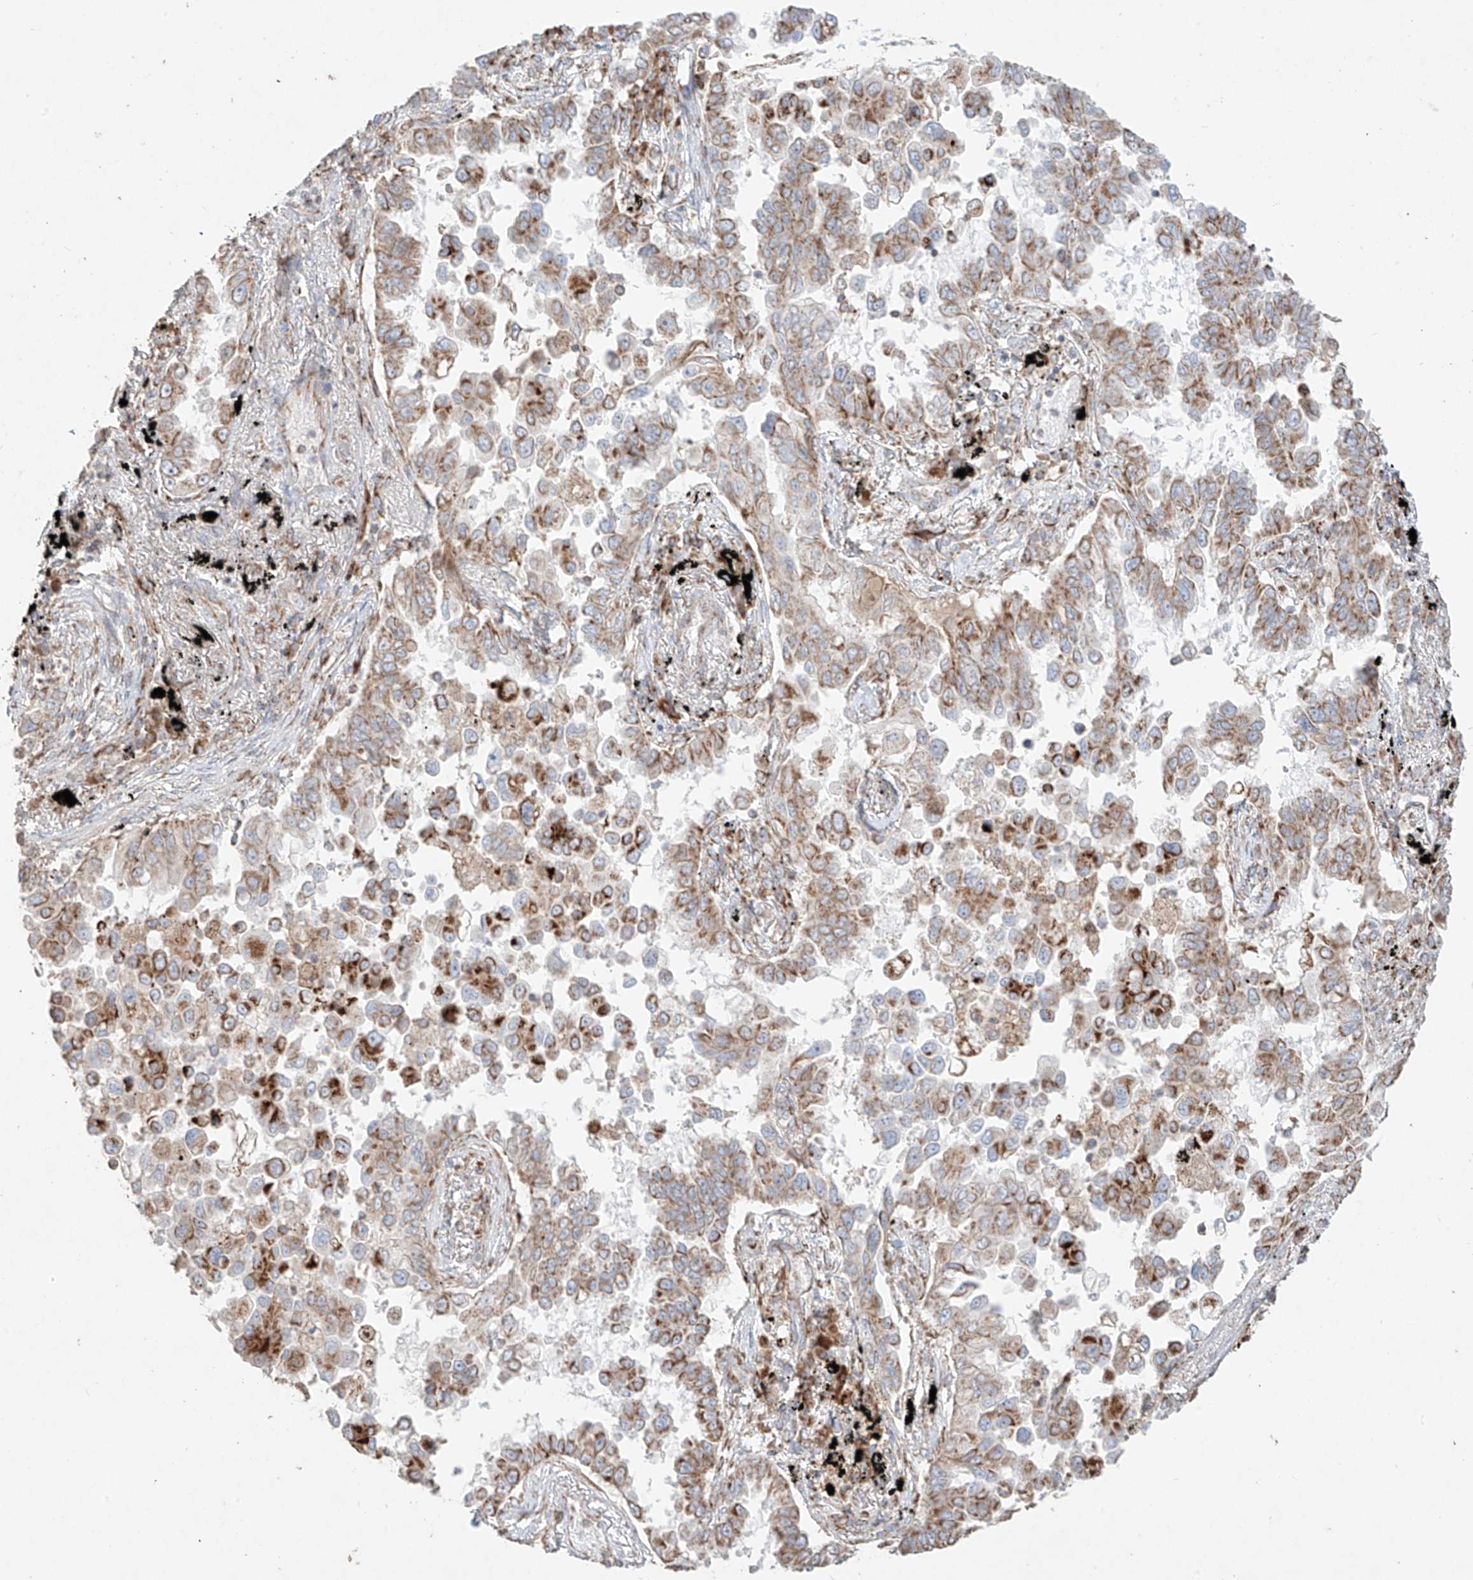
{"staining": {"intensity": "moderate", "quantity": ">75%", "location": "cytoplasmic/membranous"}, "tissue": "lung cancer", "cell_type": "Tumor cells", "image_type": "cancer", "snomed": [{"axis": "morphology", "description": "Adenocarcinoma, NOS"}, {"axis": "topography", "description": "Lung"}], "caption": "A medium amount of moderate cytoplasmic/membranous staining is present in about >75% of tumor cells in adenocarcinoma (lung) tissue.", "gene": "COLGALT2", "patient": {"sex": "female", "age": 67}}